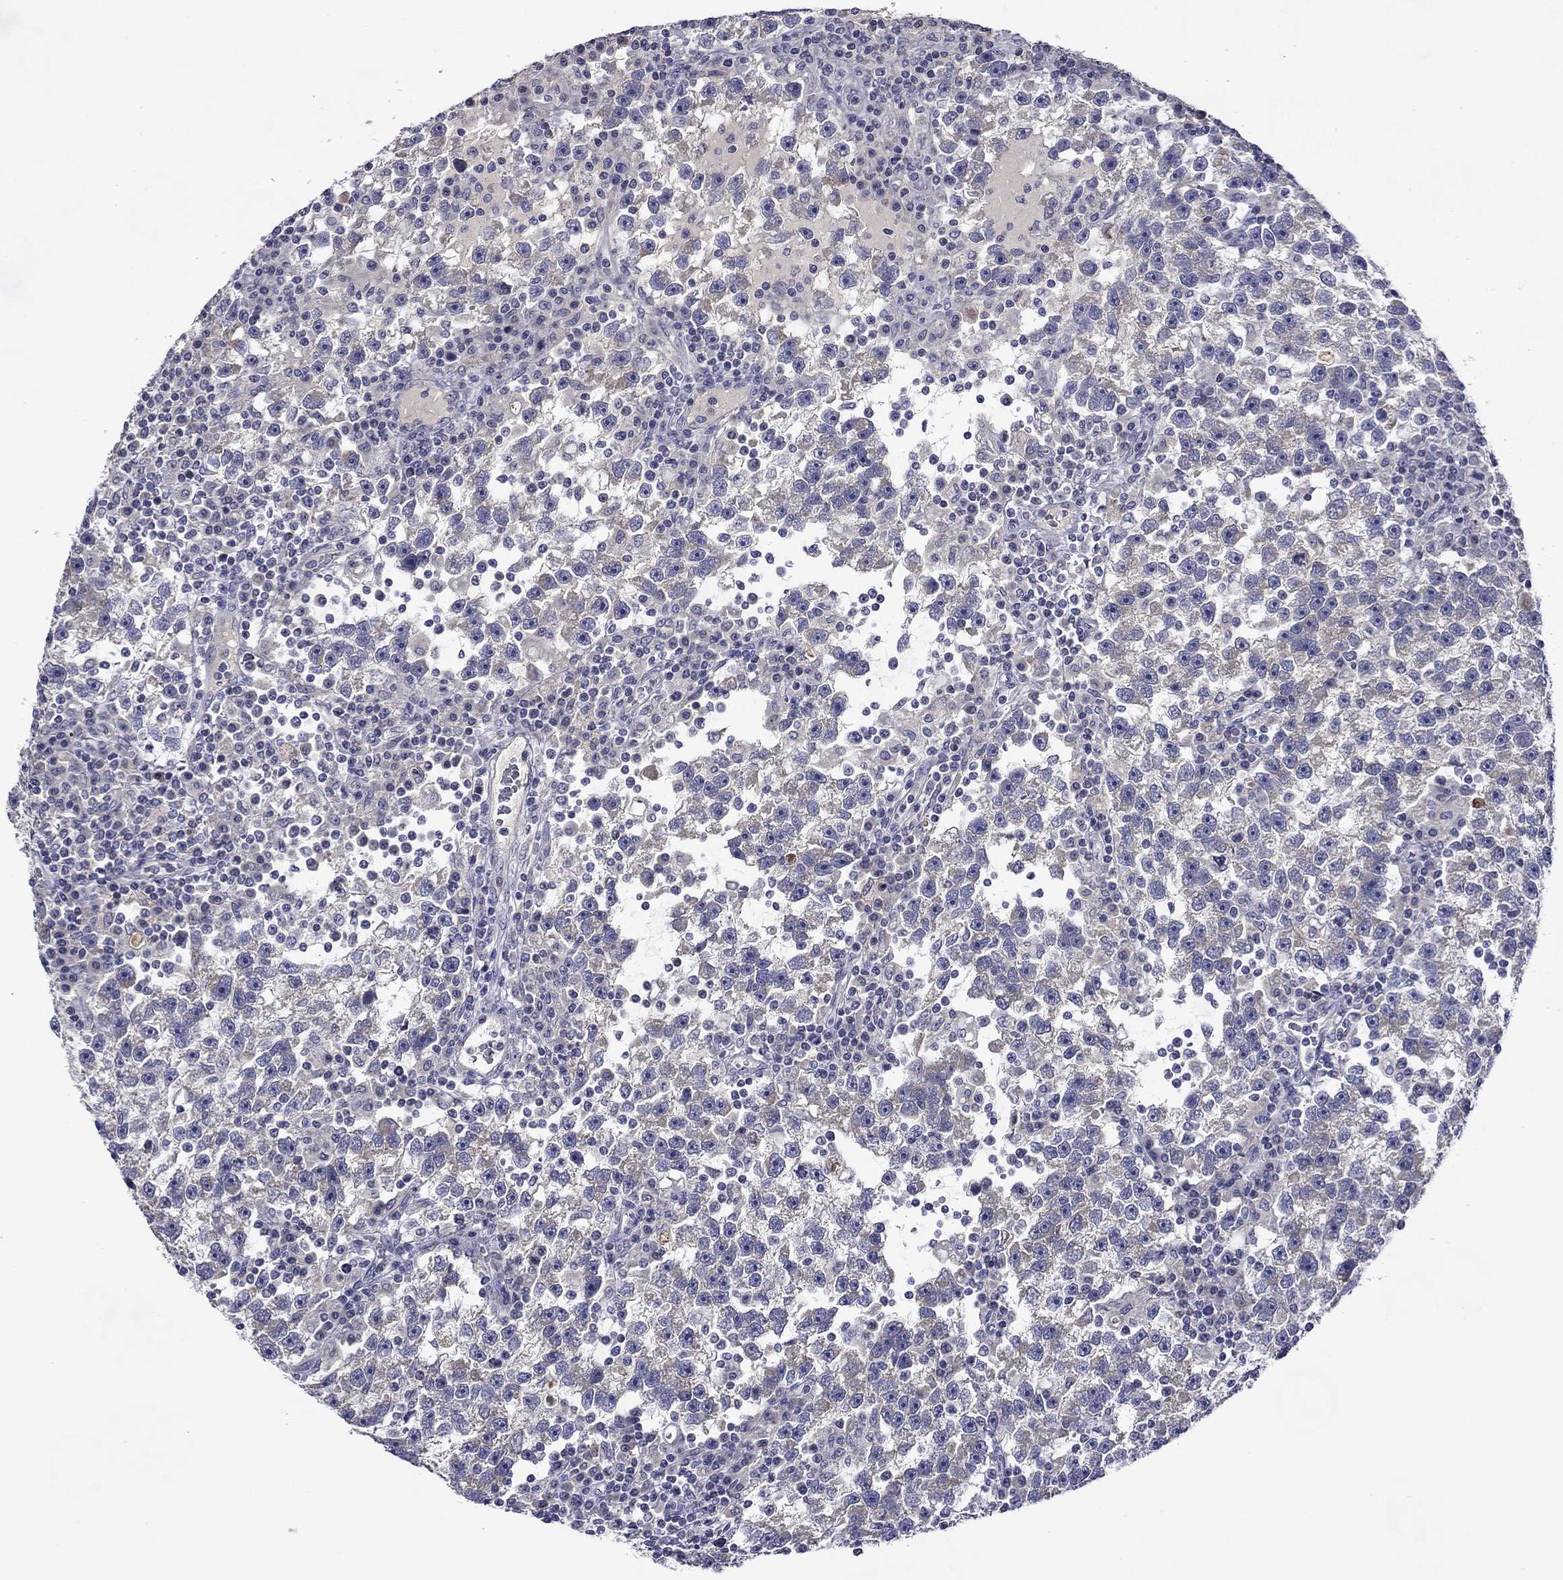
{"staining": {"intensity": "negative", "quantity": "none", "location": "none"}, "tissue": "testis cancer", "cell_type": "Tumor cells", "image_type": "cancer", "snomed": [{"axis": "morphology", "description": "Seminoma, NOS"}, {"axis": "topography", "description": "Testis"}], "caption": "Immunohistochemistry of seminoma (testis) demonstrates no expression in tumor cells.", "gene": "SPATA7", "patient": {"sex": "male", "age": 47}}